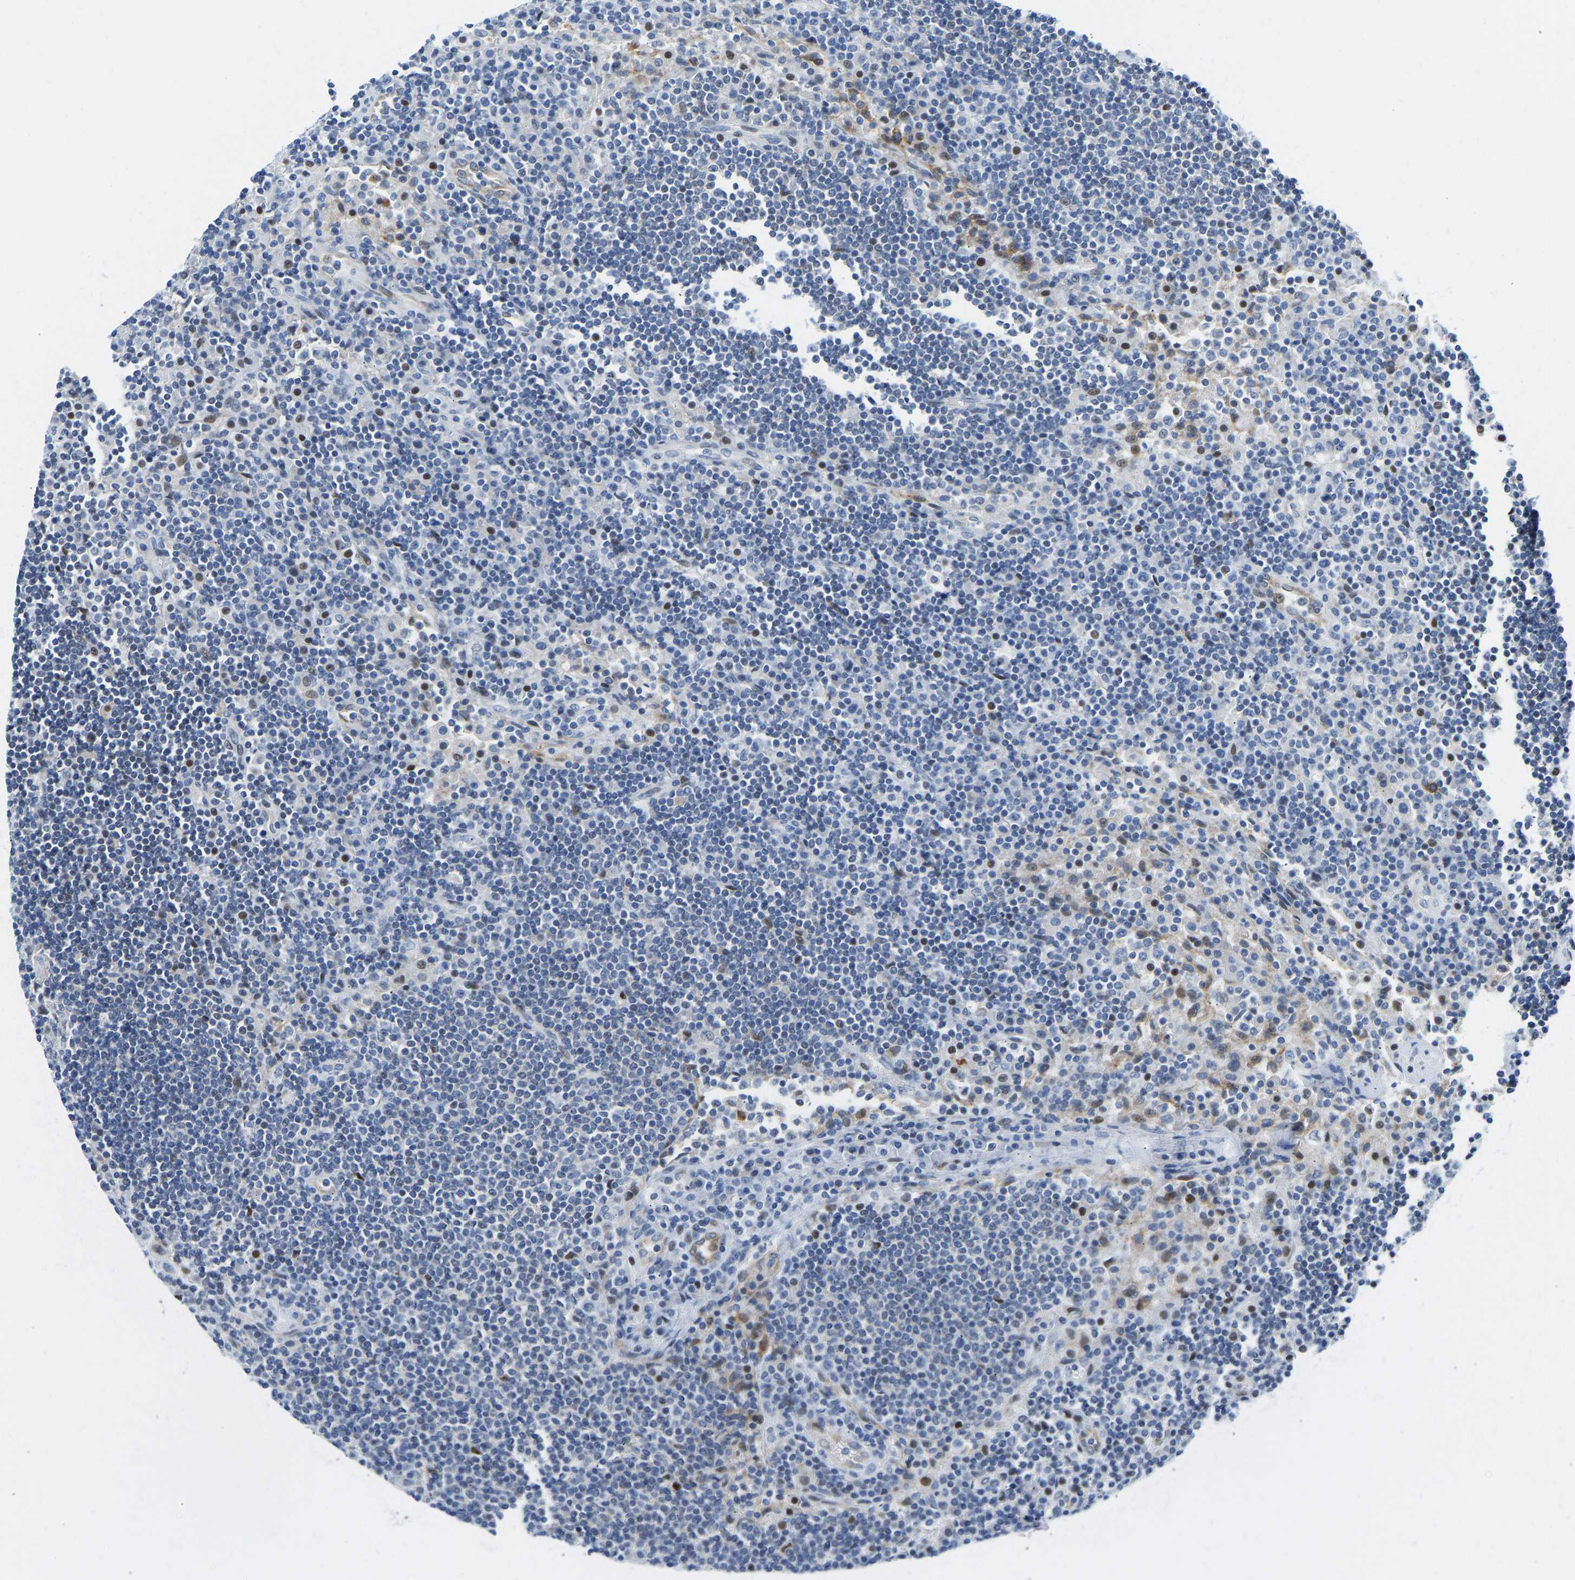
{"staining": {"intensity": "negative", "quantity": "none", "location": "none"}, "tissue": "lymph node", "cell_type": "Germinal center cells", "image_type": "normal", "snomed": [{"axis": "morphology", "description": "Normal tissue, NOS"}, {"axis": "topography", "description": "Lymph node"}], "caption": "IHC histopathology image of normal lymph node stained for a protein (brown), which displays no positivity in germinal center cells.", "gene": "HDAC5", "patient": {"sex": "female", "age": 53}}